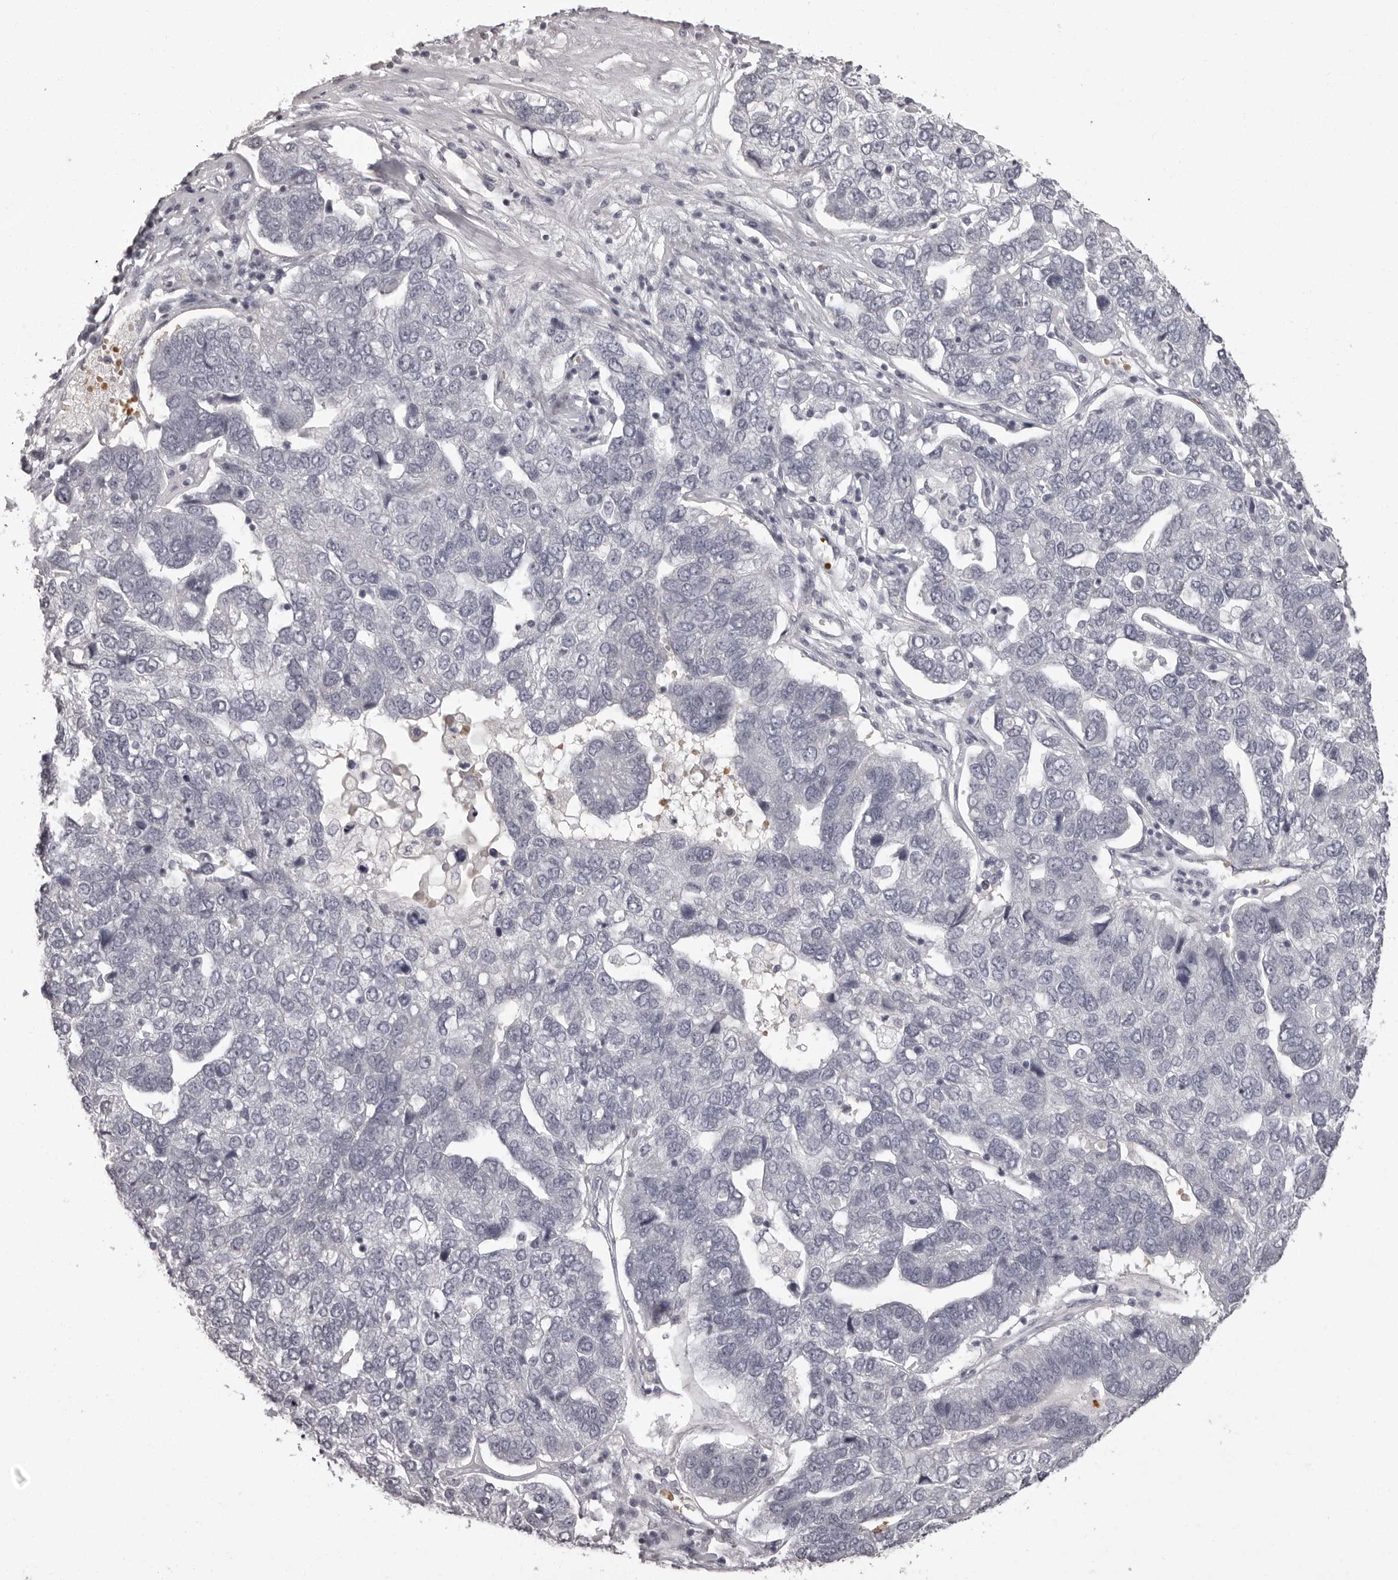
{"staining": {"intensity": "negative", "quantity": "none", "location": "none"}, "tissue": "pancreatic cancer", "cell_type": "Tumor cells", "image_type": "cancer", "snomed": [{"axis": "morphology", "description": "Adenocarcinoma, NOS"}, {"axis": "topography", "description": "Pancreas"}], "caption": "The histopathology image demonstrates no significant positivity in tumor cells of pancreatic cancer.", "gene": "C8orf74", "patient": {"sex": "female", "age": 61}}